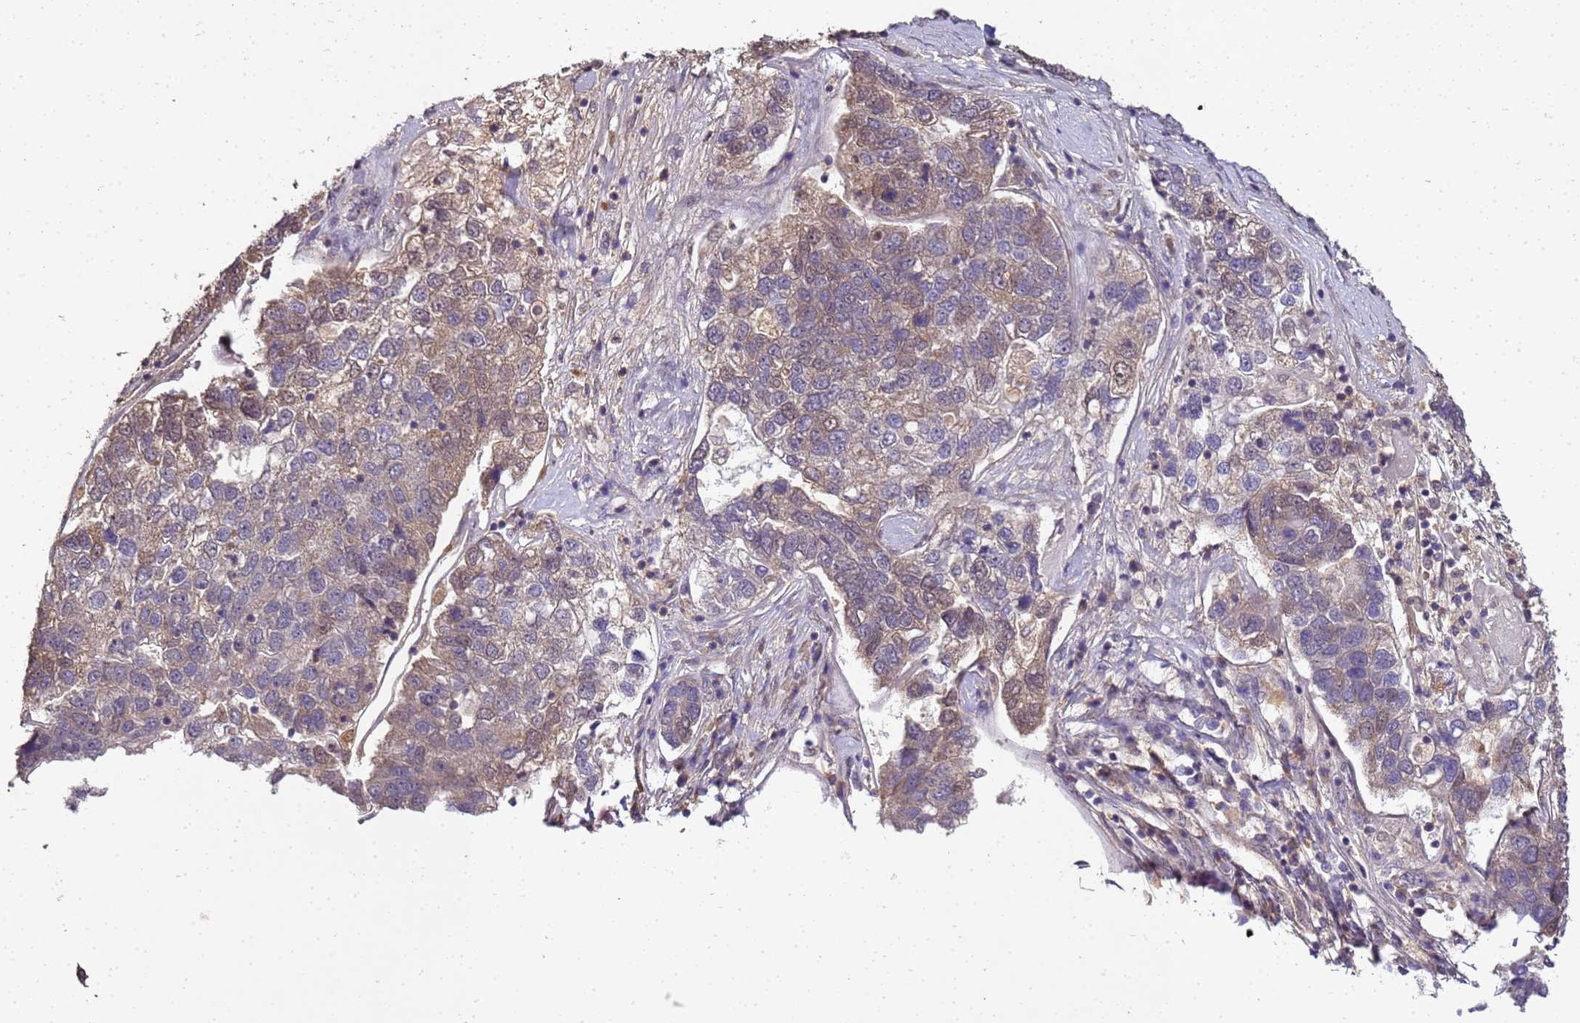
{"staining": {"intensity": "moderate", "quantity": "<25%", "location": "cytoplasmic/membranous"}, "tissue": "pancreatic cancer", "cell_type": "Tumor cells", "image_type": "cancer", "snomed": [{"axis": "morphology", "description": "Adenocarcinoma, NOS"}, {"axis": "topography", "description": "Pancreas"}], "caption": "Pancreatic cancer (adenocarcinoma) stained with a brown dye exhibits moderate cytoplasmic/membranous positive staining in about <25% of tumor cells.", "gene": "ANKRD17", "patient": {"sex": "female", "age": 61}}